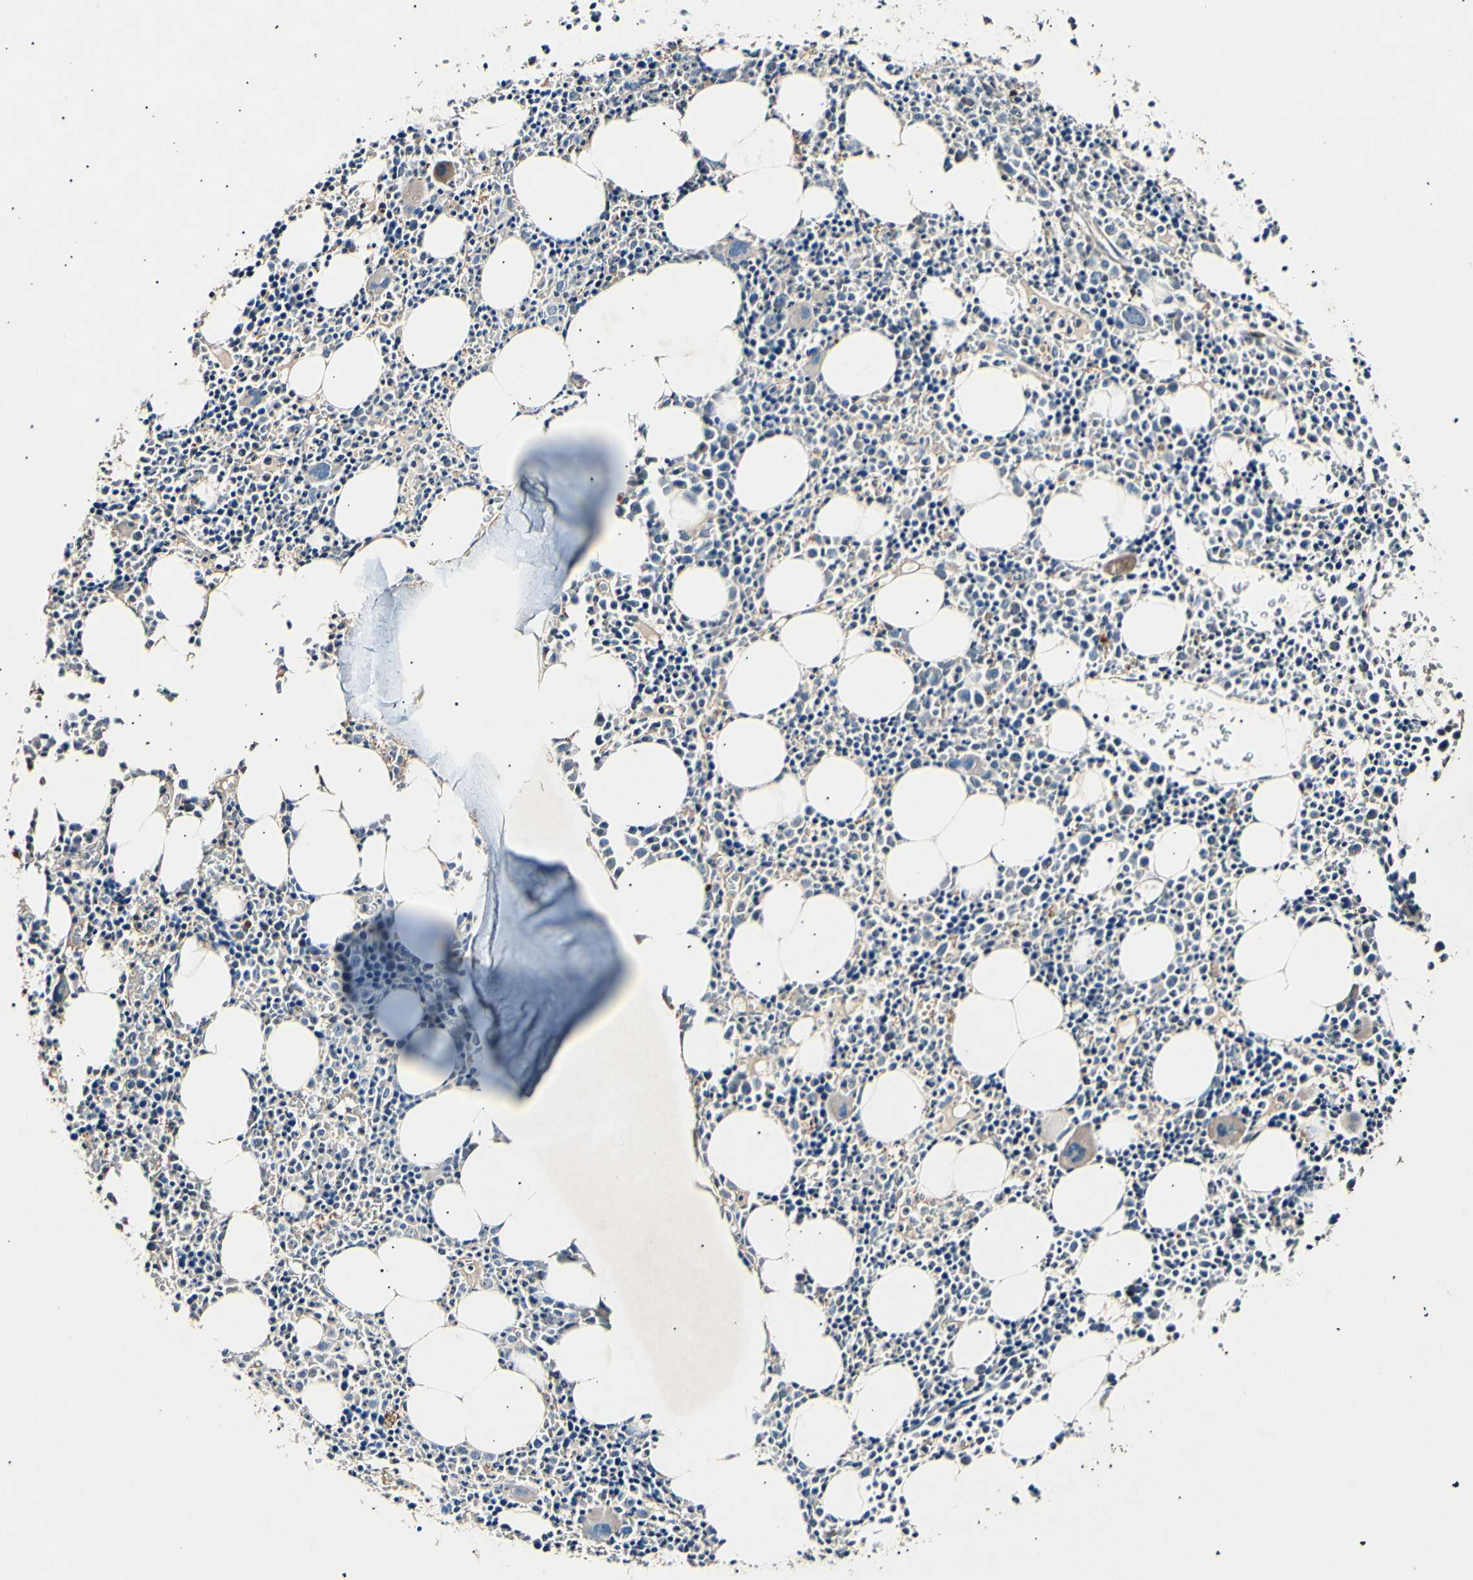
{"staining": {"intensity": "weak", "quantity": "<25%", "location": "cytoplasmic/membranous"}, "tissue": "bone marrow", "cell_type": "Hematopoietic cells", "image_type": "normal", "snomed": [{"axis": "morphology", "description": "Normal tissue, NOS"}, {"axis": "morphology", "description": "Inflammation, NOS"}, {"axis": "topography", "description": "Bone marrow"}], "caption": "Protein analysis of normal bone marrow shows no significant staining in hematopoietic cells.", "gene": "ADCY3", "patient": {"sex": "female", "age": 17}}